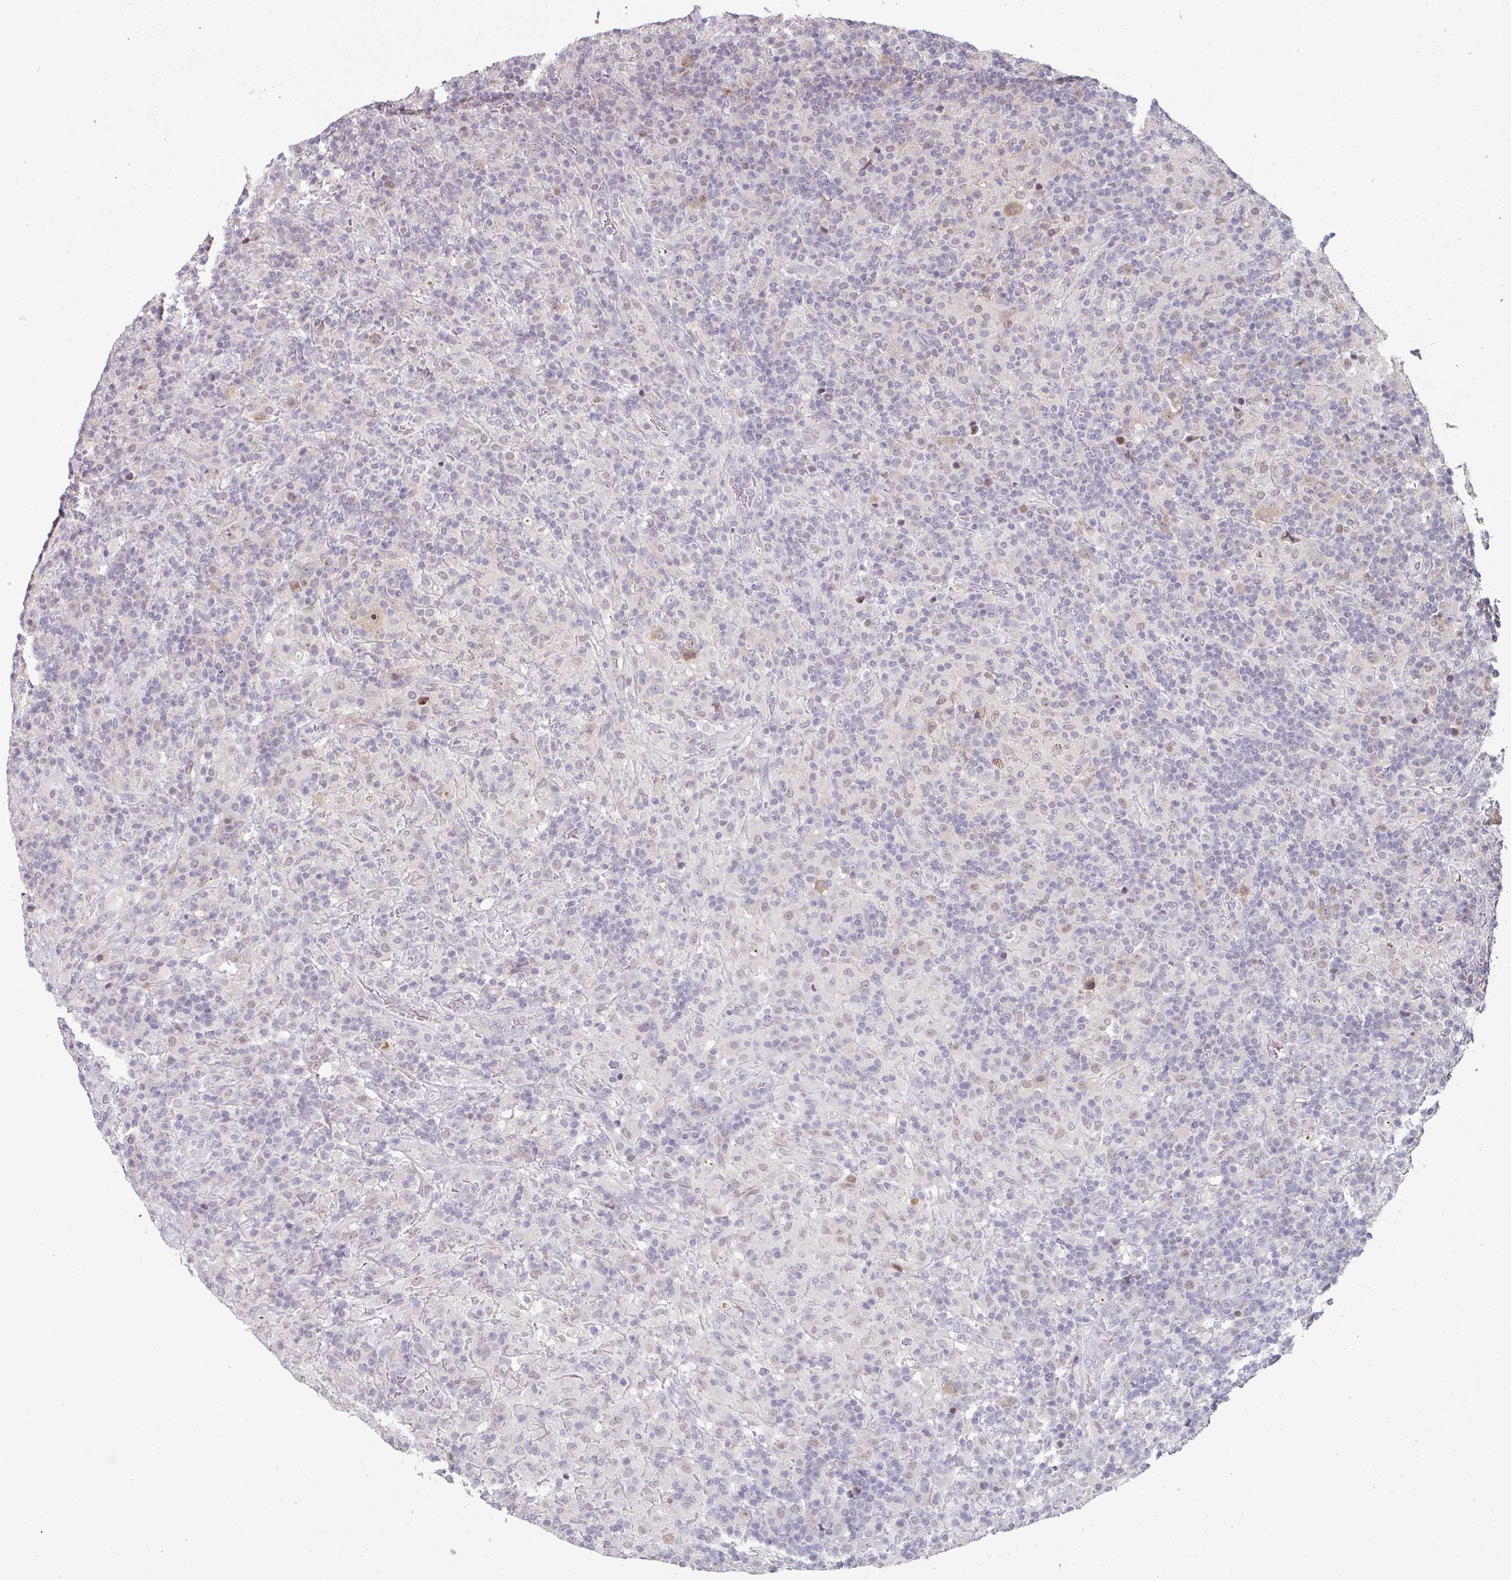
{"staining": {"intensity": "weak", "quantity": "25%-75%", "location": "cytoplasmic/membranous"}, "tissue": "lymphoma", "cell_type": "Tumor cells", "image_type": "cancer", "snomed": [{"axis": "morphology", "description": "Hodgkin's disease, NOS"}, {"axis": "topography", "description": "Lymph node"}], "caption": "Hodgkin's disease stained with a brown dye displays weak cytoplasmic/membranous positive staining in approximately 25%-75% of tumor cells.", "gene": "ZBTB6", "patient": {"sex": "male", "age": 70}}